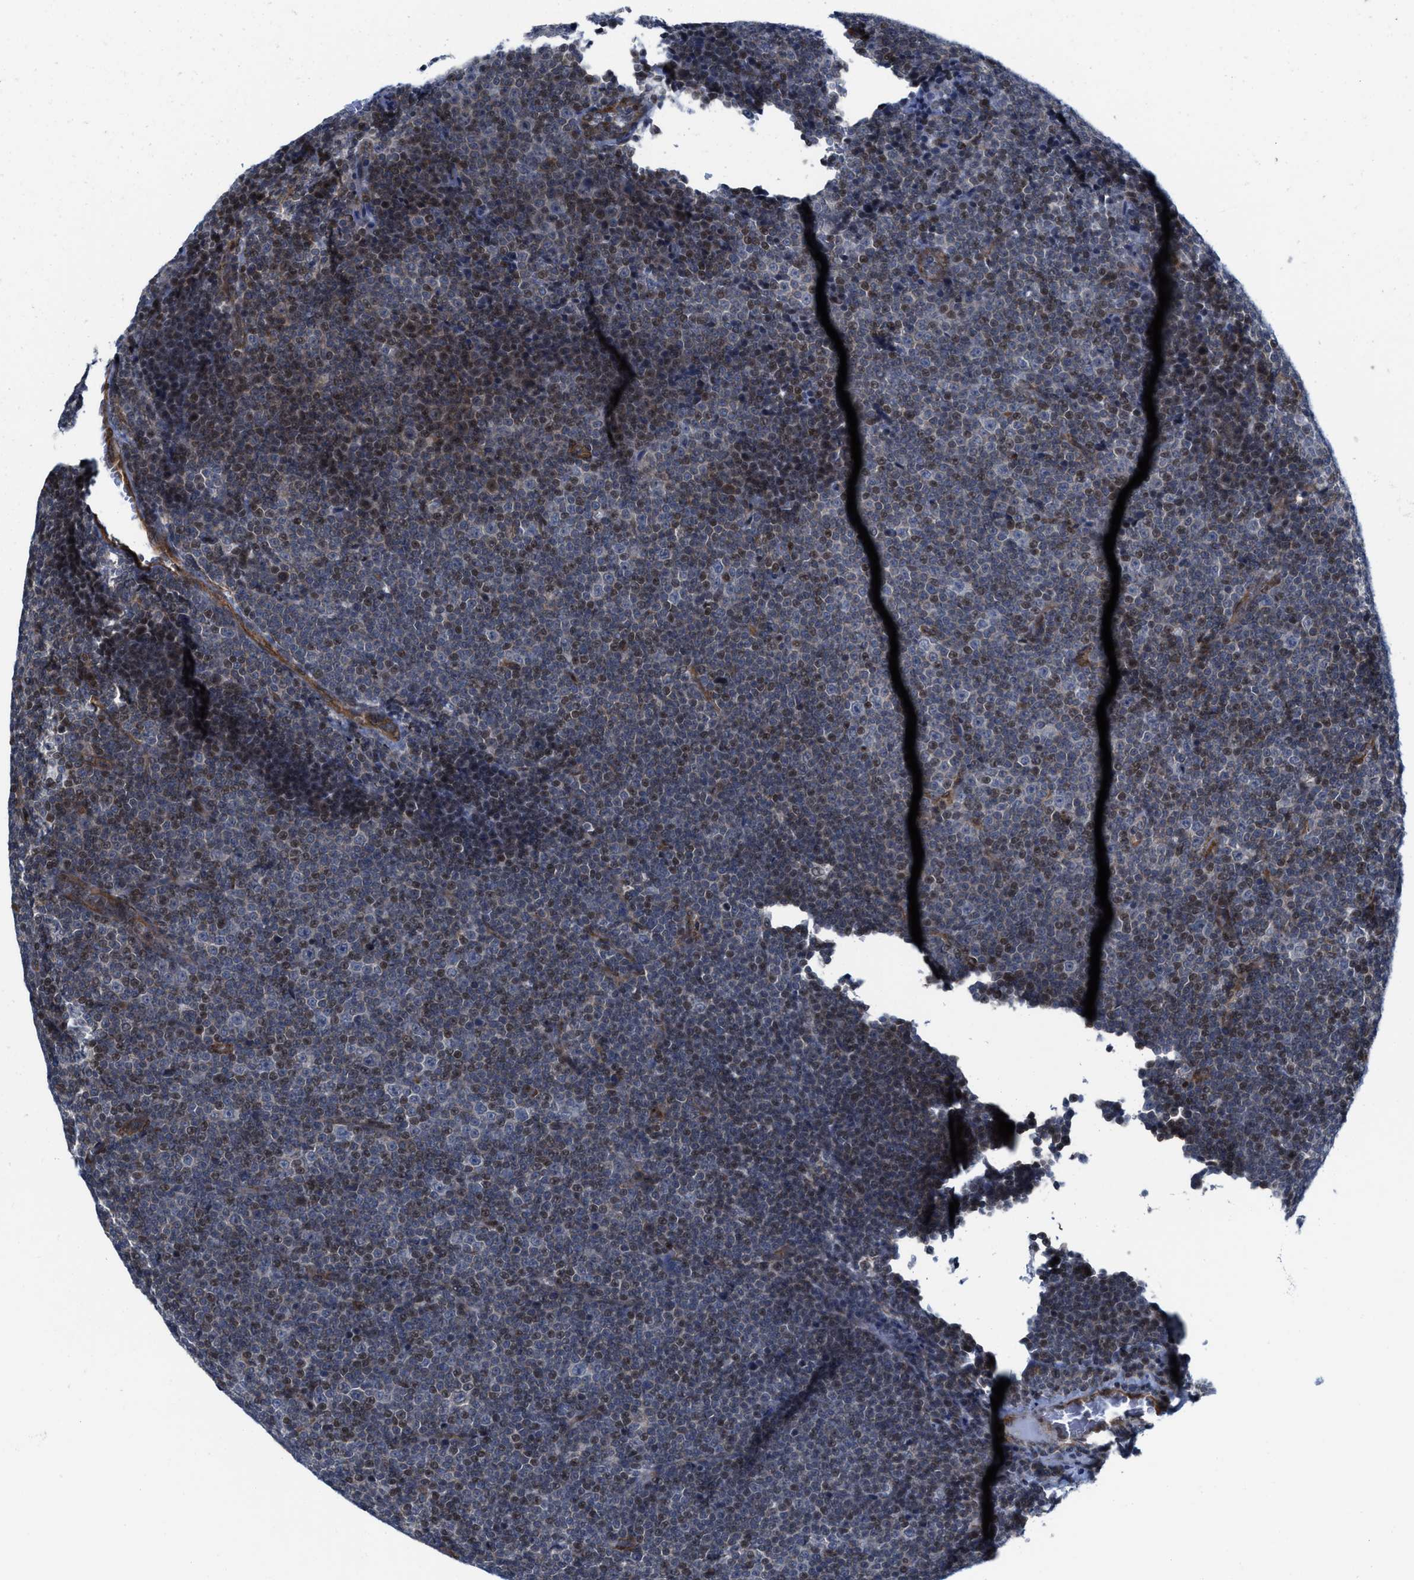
{"staining": {"intensity": "negative", "quantity": "none", "location": "none"}, "tissue": "lymphoma", "cell_type": "Tumor cells", "image_type": "cancer", "snomed": [{"axis": "morphology", "description": "Malignant lymphoma, non-Hodgkin's type, Low grade"}, {"axis": "topography", "description": "Lymph node"}], "caption": "There is no significant positivity in tumor cells of malignant lymphoma, non-Hodgkin's type (low-grade).", "gene": "TGFB1I1", "patient": {"sex": "female", "age": 67}}